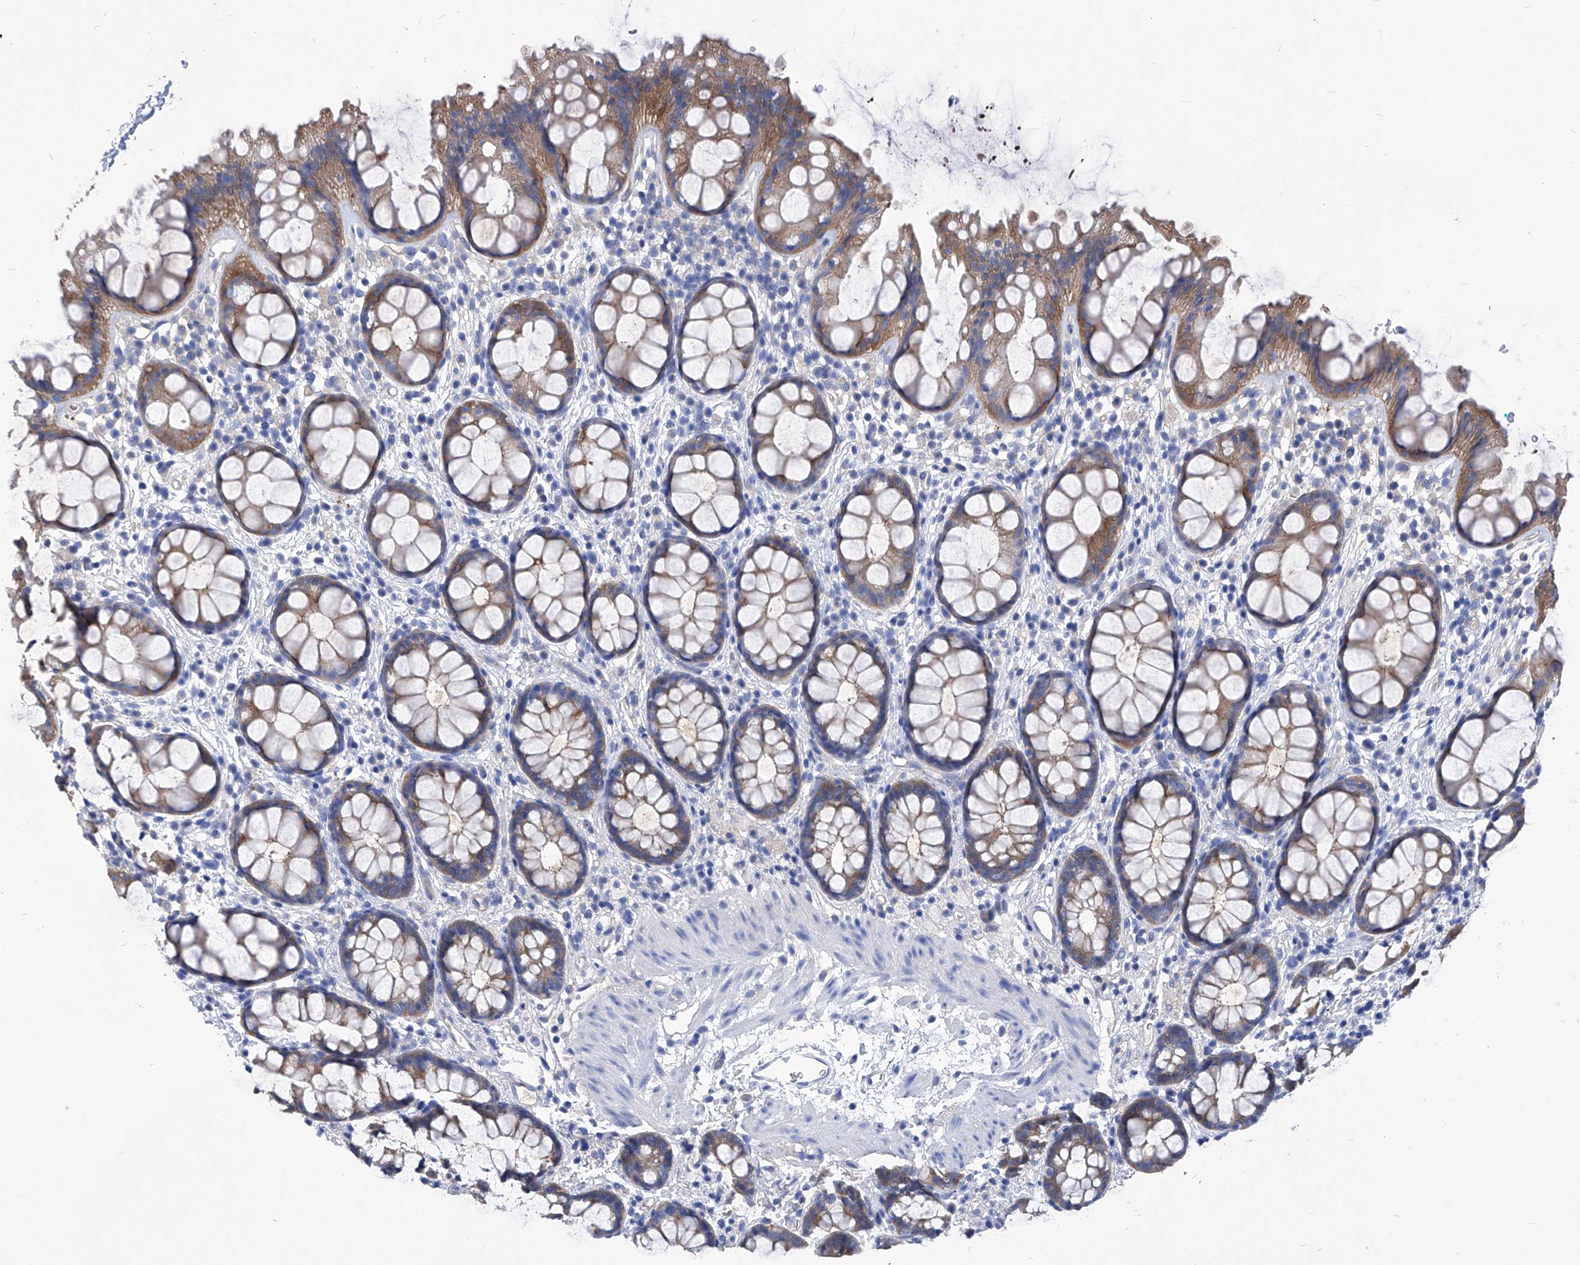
{"staining": {"intensity": "moderate", "quantity": ">75%", "location": "cytoplasmic/membranous"}, "tissue": "rectum", "cell_type": "Glandular cells", "image_type": "normal", "snomed": [{"axis": "morphology", "description": "Normal tissue, NOS"}, {"axis": "topography", "description": "Rectum"}], "caption": "This histopathology image shows immunohistochemistry (IHC) staining of normal rectum, with medium moderate cytoplasmic/membranous positivity in approximately >75% of glandular cells.", "gene": "XPNPEP1", "patient": {"sex": "female", "age": 65}}